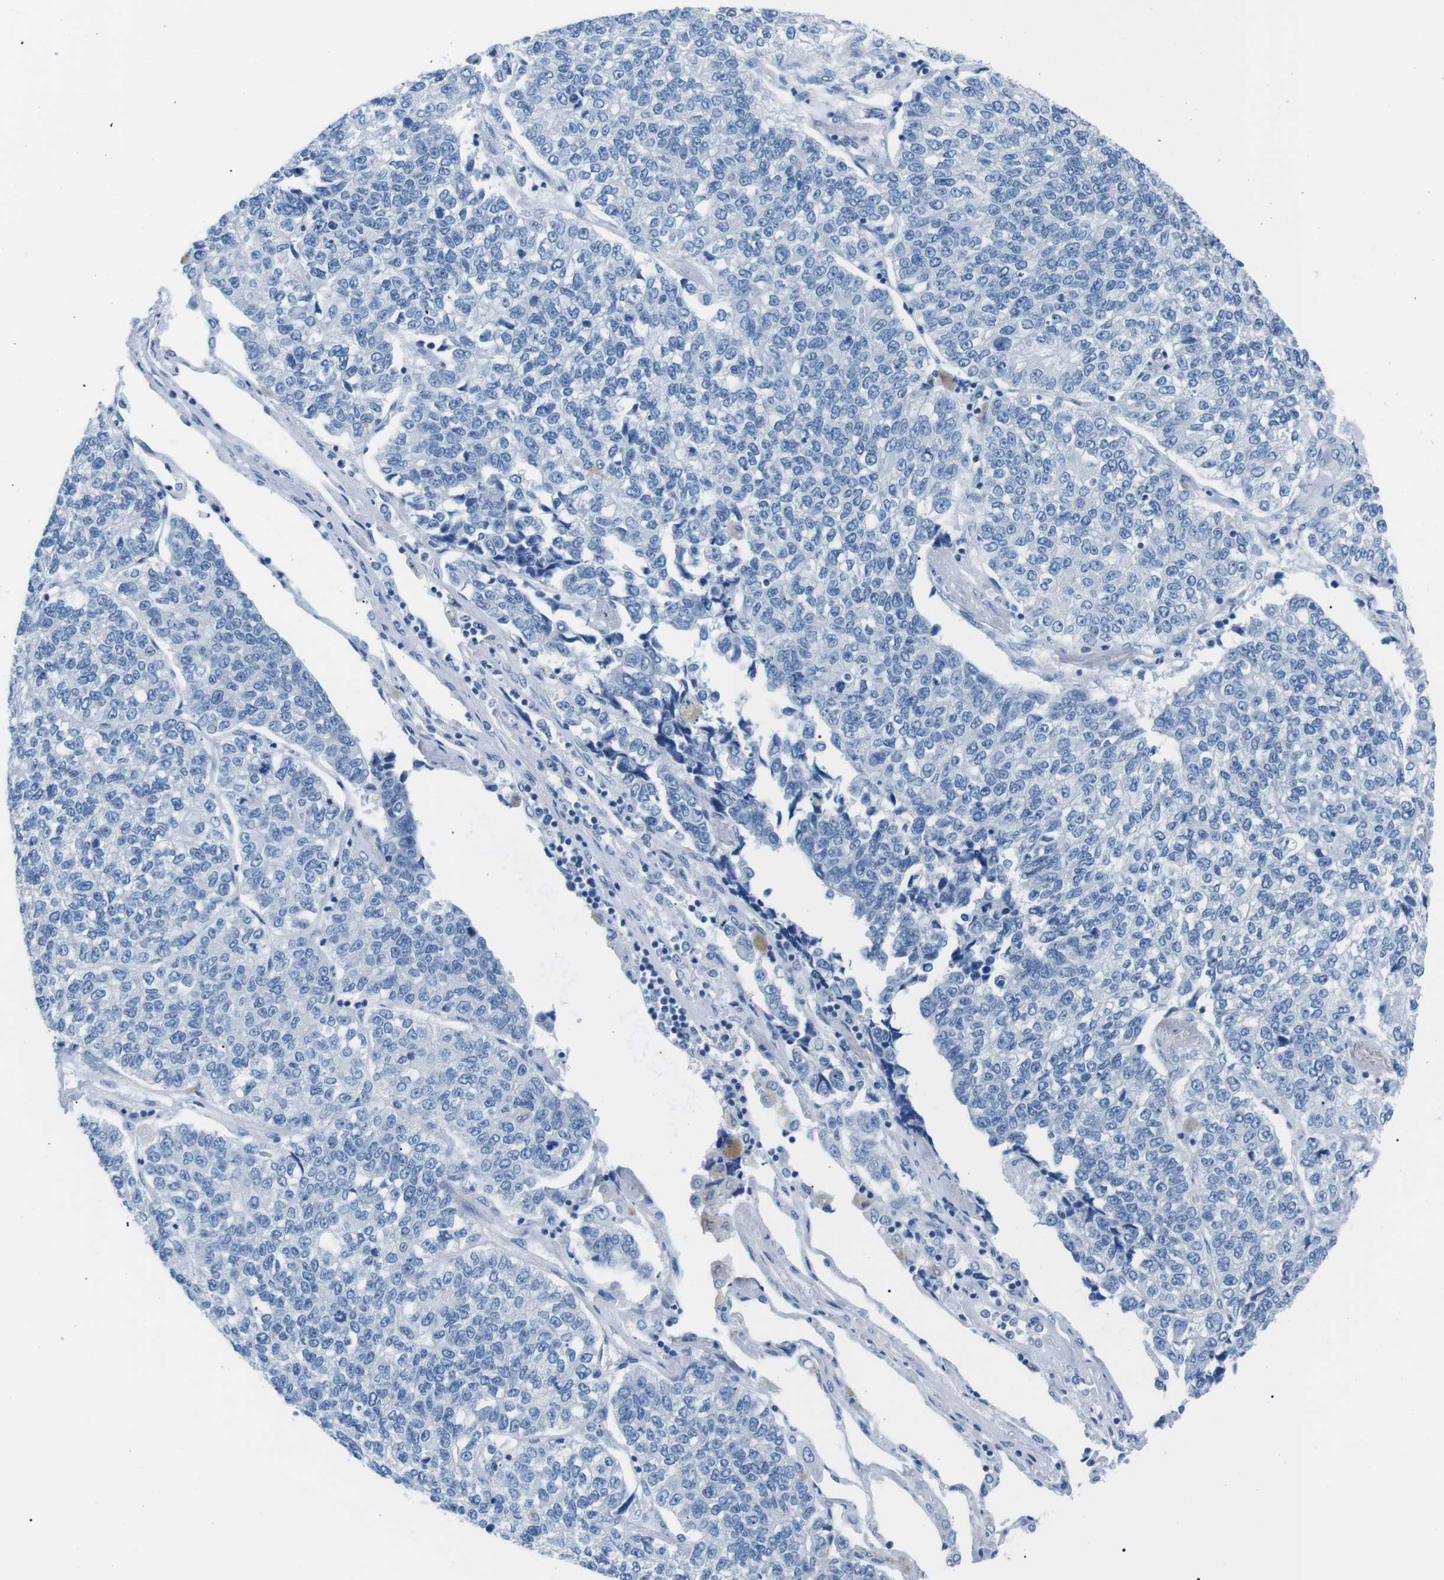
{"staining": {"intensity": "negative", "quantity": "none", "location": "none"}, "tissue": "lung cancer", "cell_type": "Tumor cells", "image_type": "cancer", "snomed": [{"axis": "morphology", "description": "Adenocarcinoma, NOS"}, {"axis": "topography", "description": "Lung"}], "caption": "Protein analysis of lung adenocarcinoma displays no significant positivity in tumor cells.", "gene": "MUC2", "patient": {"sex": "male", "age": 49}}